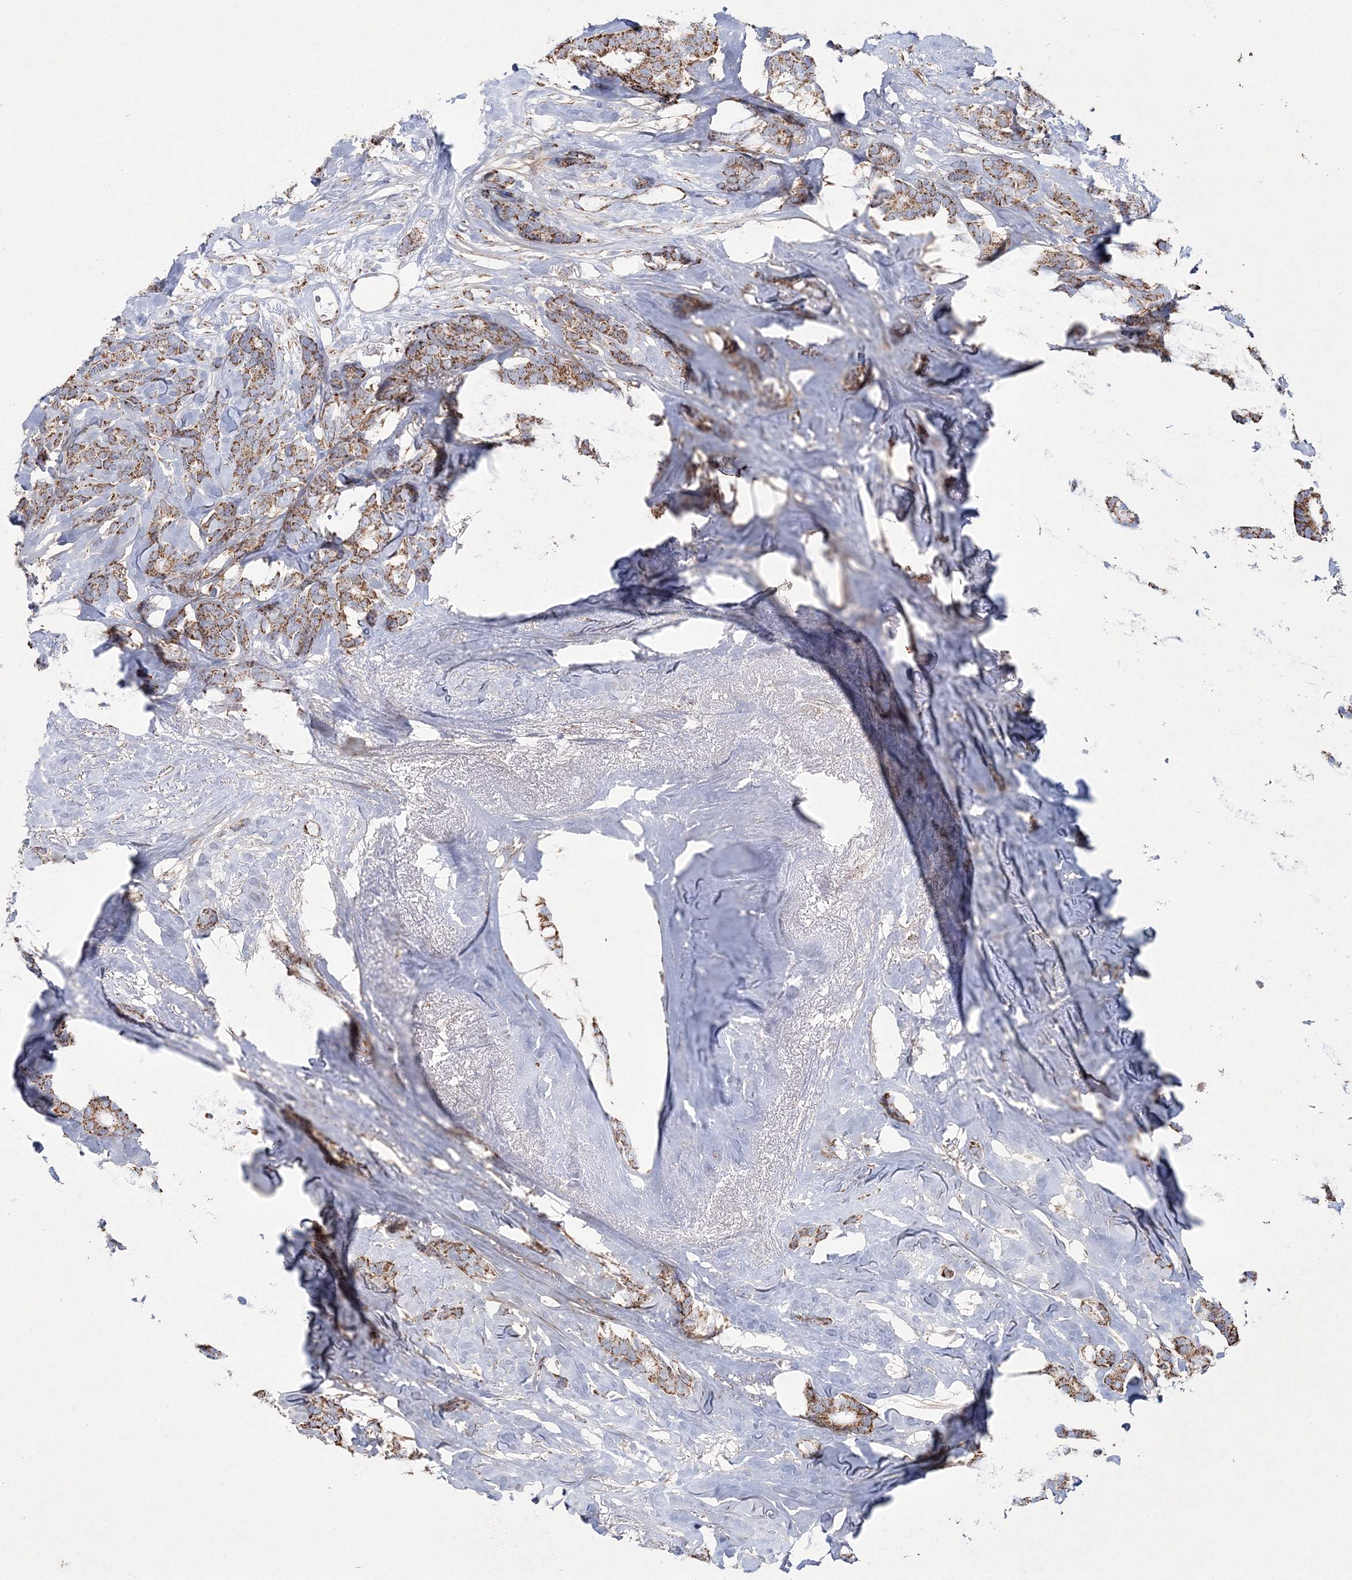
{"staining": {"intensity": "strong", "quantity": ">75%", "location": "cytoplasmic/membranous"}, "tissue": "breast cancer", "cell_type": "Tumor cells", "image_type": "cancer", "snomed": [{"axis": "morphology", "description": "Duct carcinoma"}, {"axis": "topography", "description": "Breast"}], "caption": "This photomicrograph shows IHC staining of human breast cancer, with high strong cytoplasmic/membranous expression in approximately >75% of tumor cells.", "gene": "HIBCH", "patient": {"sex": "female", "age": 87}}